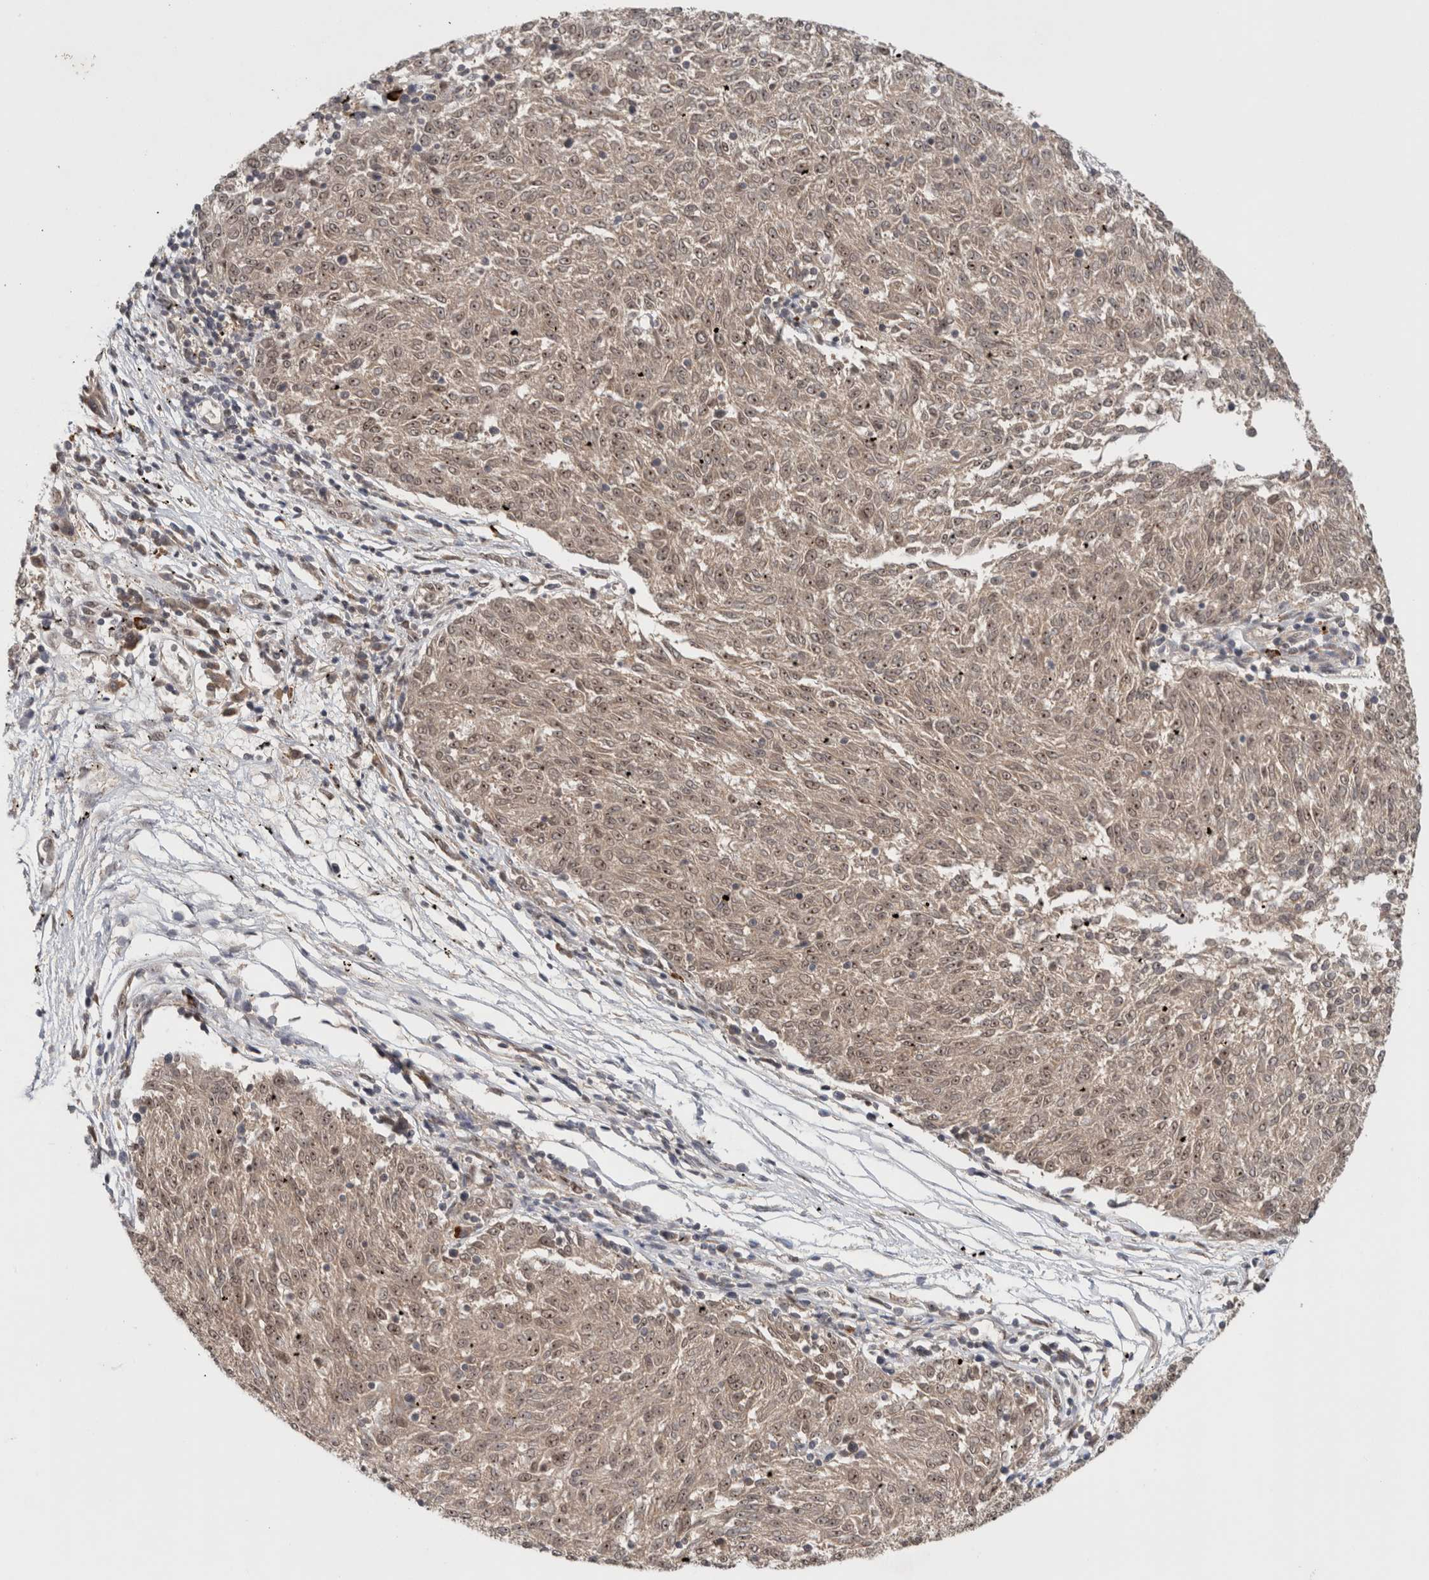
{"staining": {"intensity": "weak", "quantity": ">75%", "location": "nuclear"}, "tissue": "melanoma", "cell_type": "Tumor cells", "image_type": "cancer", "snomed": [{"axis": "morphology", "description": "Malignant melanoma, NOS"}, {"axis": "topography", "description": "Skin"}], "caption": "Immunohistochemical staining of human melanoma demonstrates low levels of weak nuclear staining in approximately >75% of tumor cells. Nuclei are stained in blue.", "gene": "MPHOSPH6", "patient": {"sex": "female", "age": 72}}